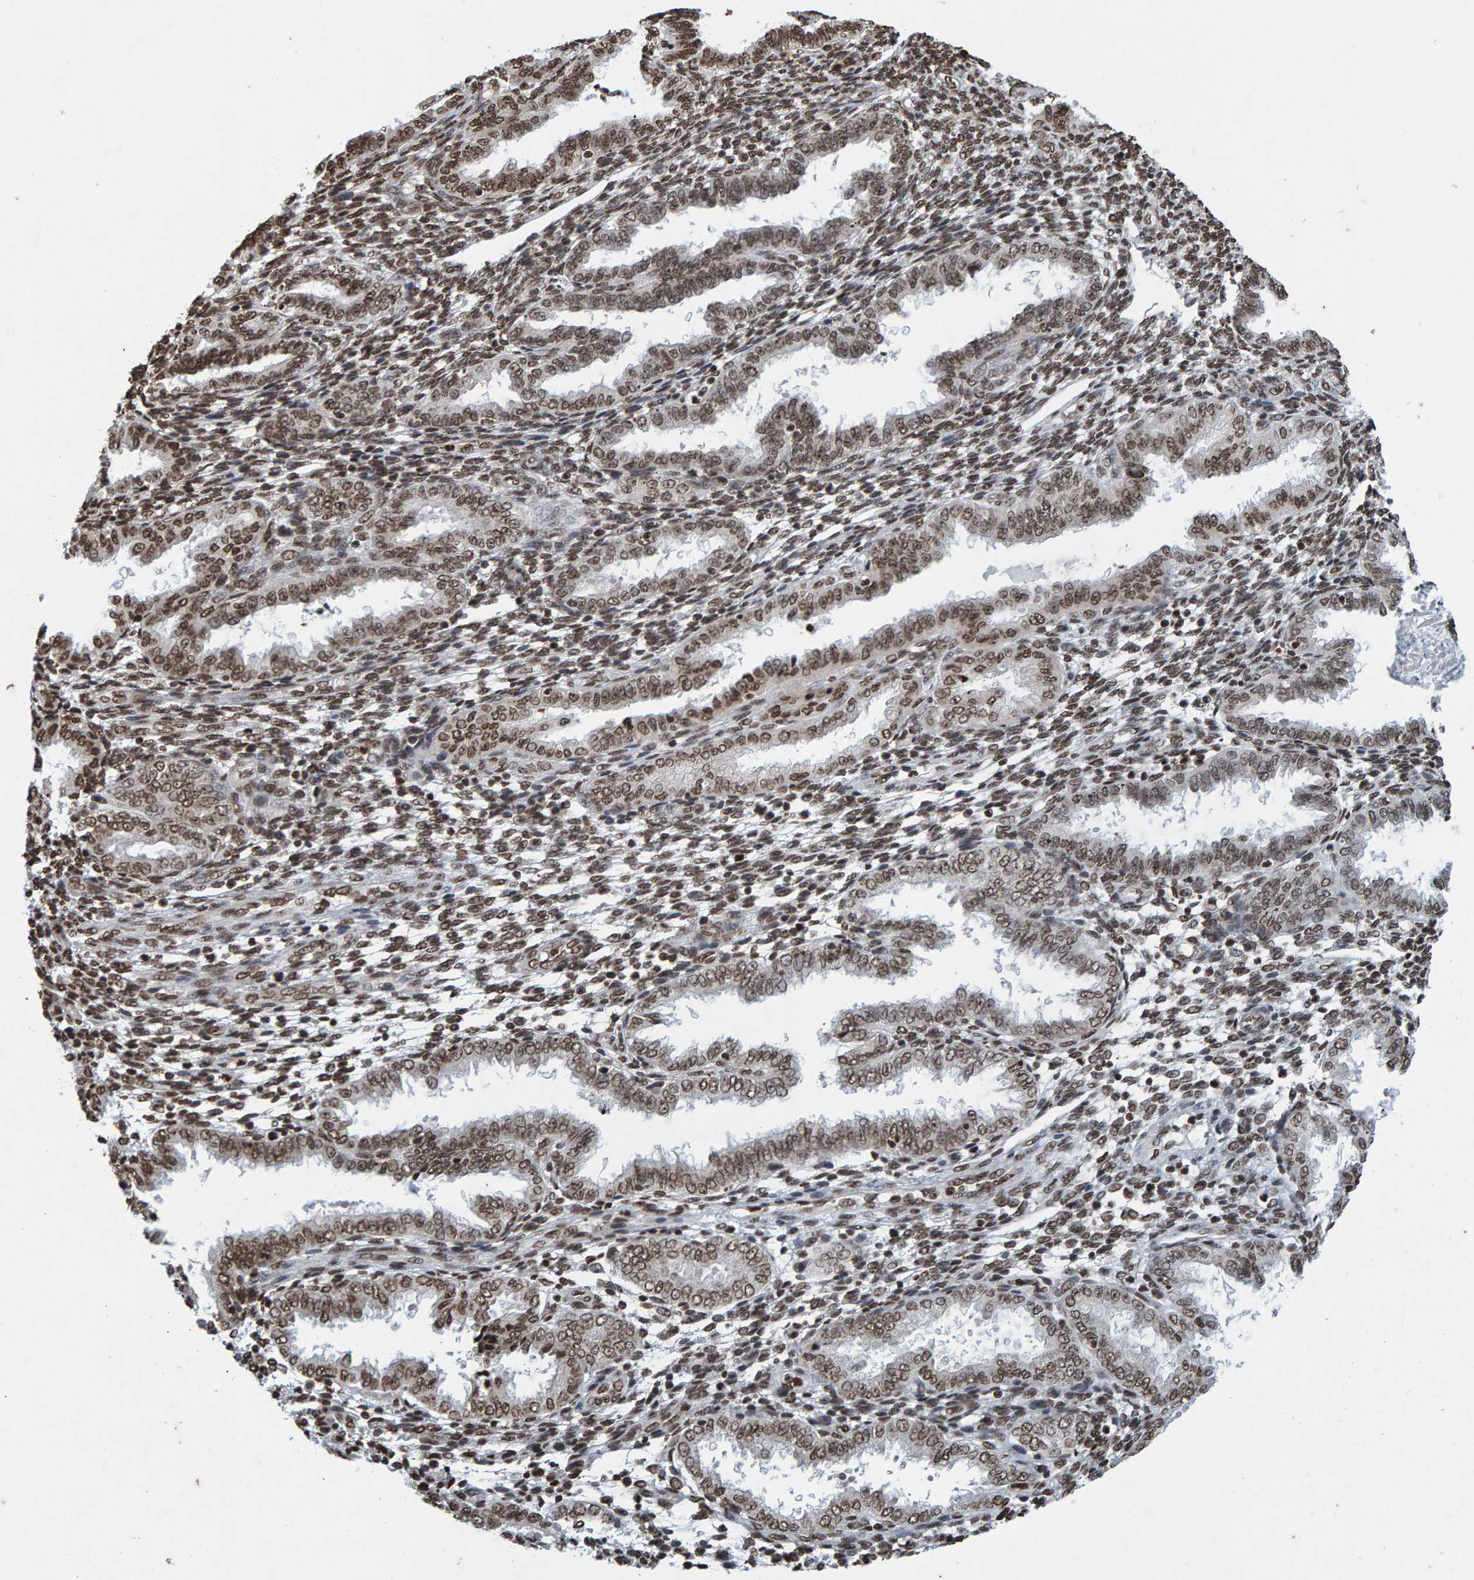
{"staining": {"intensity": "moderate", "quantity": ">75%", "location": "nuclear"}, "tissue": "endometrium", "cell_type": "Cells in endometrial stroma", "image_type": "normal", "snomed": [{"axis": "morphology", "description": "Normal tissue, NOS"}, {"axis": "topography", "description": "Endometrium"}], "caption": "This histopathology image demonstrates benign endometrium stained with IHC to label a protein in brown. The nuclear of cells in endometrial stroma show moderate positivity for the protein. Nuclei are counter-stained blue.", "gene": "H2AZ1", "patient": {"sex": "female", "age": 33}}